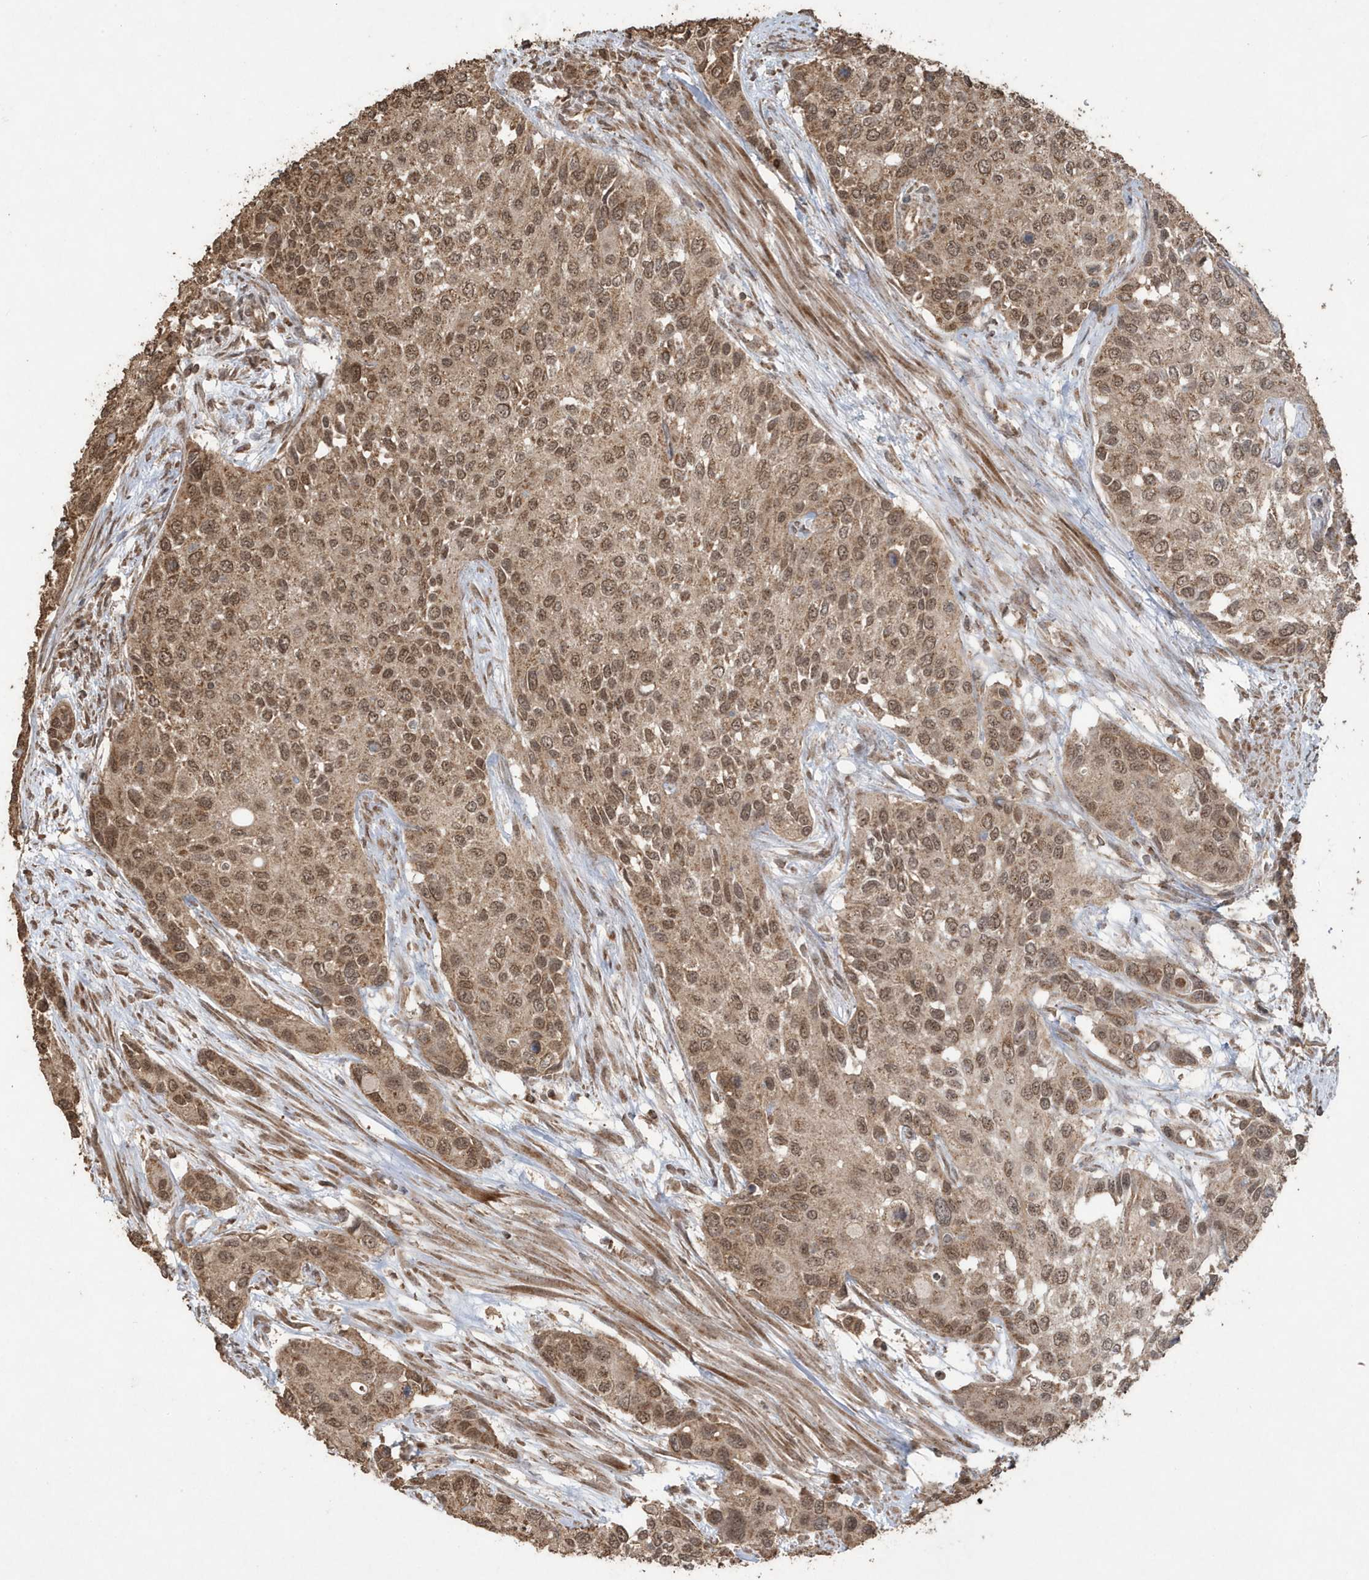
{"staining": {"intensity": "moderate", "quantity": ">75%", "location": "cytoplasmic/membranous,nuclear"}, "tissue": "urothelial cancer", "cell_type": "Tumor cells", "image_type": "cancer", "snomed": [{"axis": "morphology", "description": "Normal tissue, NOS"}, {"axis": "morphology", "description": "Urothelial carcinoma, High grade"}, {"axis": "topography", "description": "Vascular tissue"}, {"axis": "topography", "description": "Urinary bladder"}], "caption": "Immunohistochemistry (DAB (3,3'-diaminobenzidine)) staining of human urothelial cancer demonstrates moderate cytoplasmic/membranous and nuclear protein expression in approximately >75% of tumor cells.", "gene": "PAXBP1", "patient": {"sex": "female", "age": 56}}